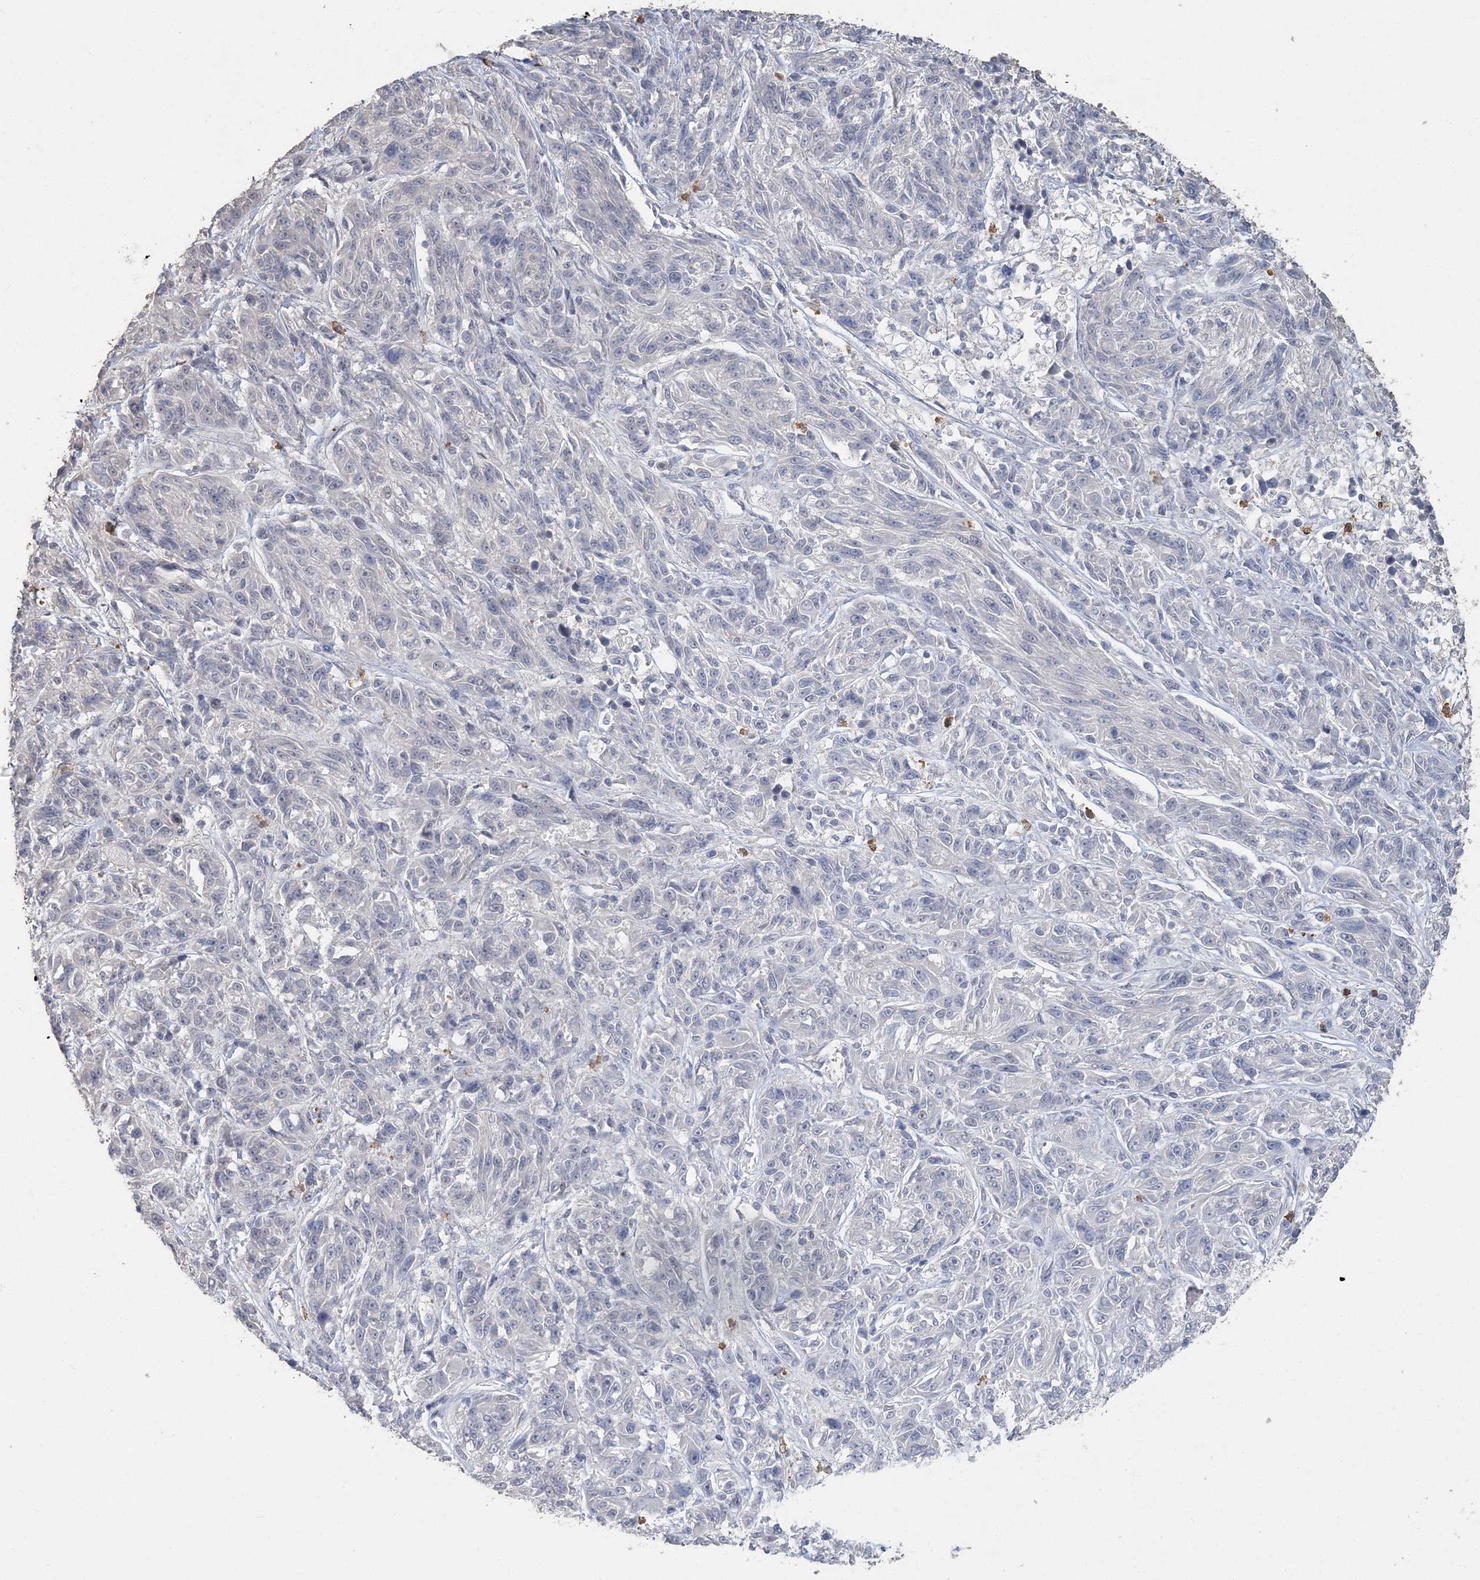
{"staining": {"intensity": "negative", "quantity": "none", "location": "none"}, "tissue": "melanoma", "cell_type": "Tumor cells", "image_type": "cancer", "snomed": [{"axis": "morphology", "description": "Malignant melanoma, NOS"}, {"axis": "topography", "description": "Skin"}], "caption": "This is an immunohistochemistry image of human melanoma. There is no positivity in tumor cells.", "gene": "UIMC1", "patient": {"sex": "male", "age": 53}}